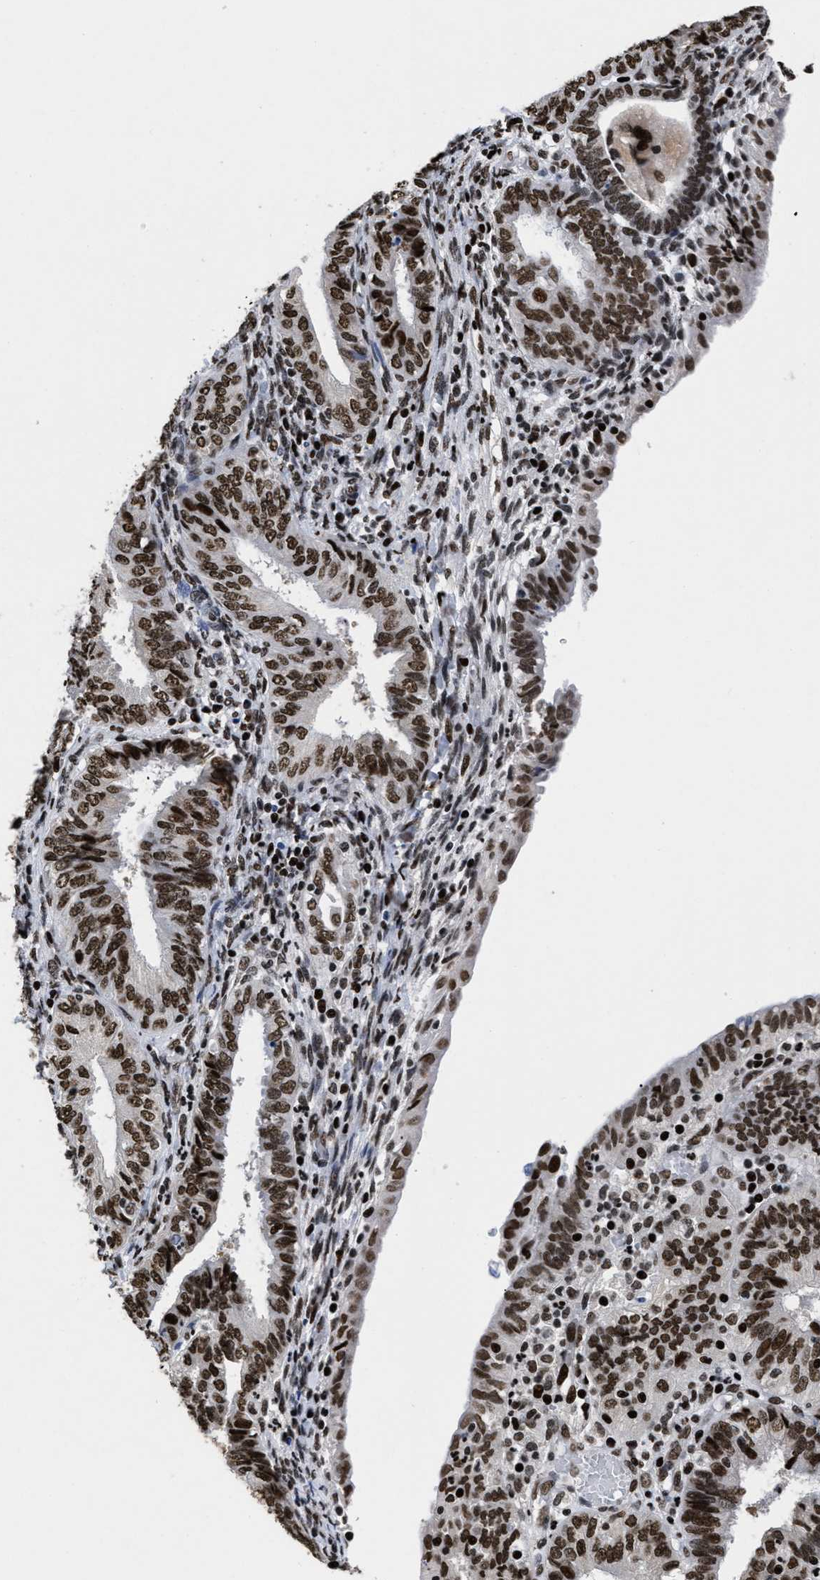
{"staining": {"intensity": "strong", "quantity": ">75%", "location": "nuclear"}, "tissue": "endometrial cancer", "cell_type": "Tumor cells", "image_type": "cancer", "snomed": [{"axis": "morphology", "description": "Adenocarcinoma, NOS"}, {"axis": "topography", "description": "Endometrium"}], "caption": "IHC image of neoplastic tissue: human endometrial cancer (adenocarcinoma) stained using immunohistochemistry demonstrates high levels of strong protein expression localized specifically in the nuclear of tumor cells, appearing as a nuclear brown color.", "gene": "CALHM3", "patient": {"sex": "female", "age": 58}}